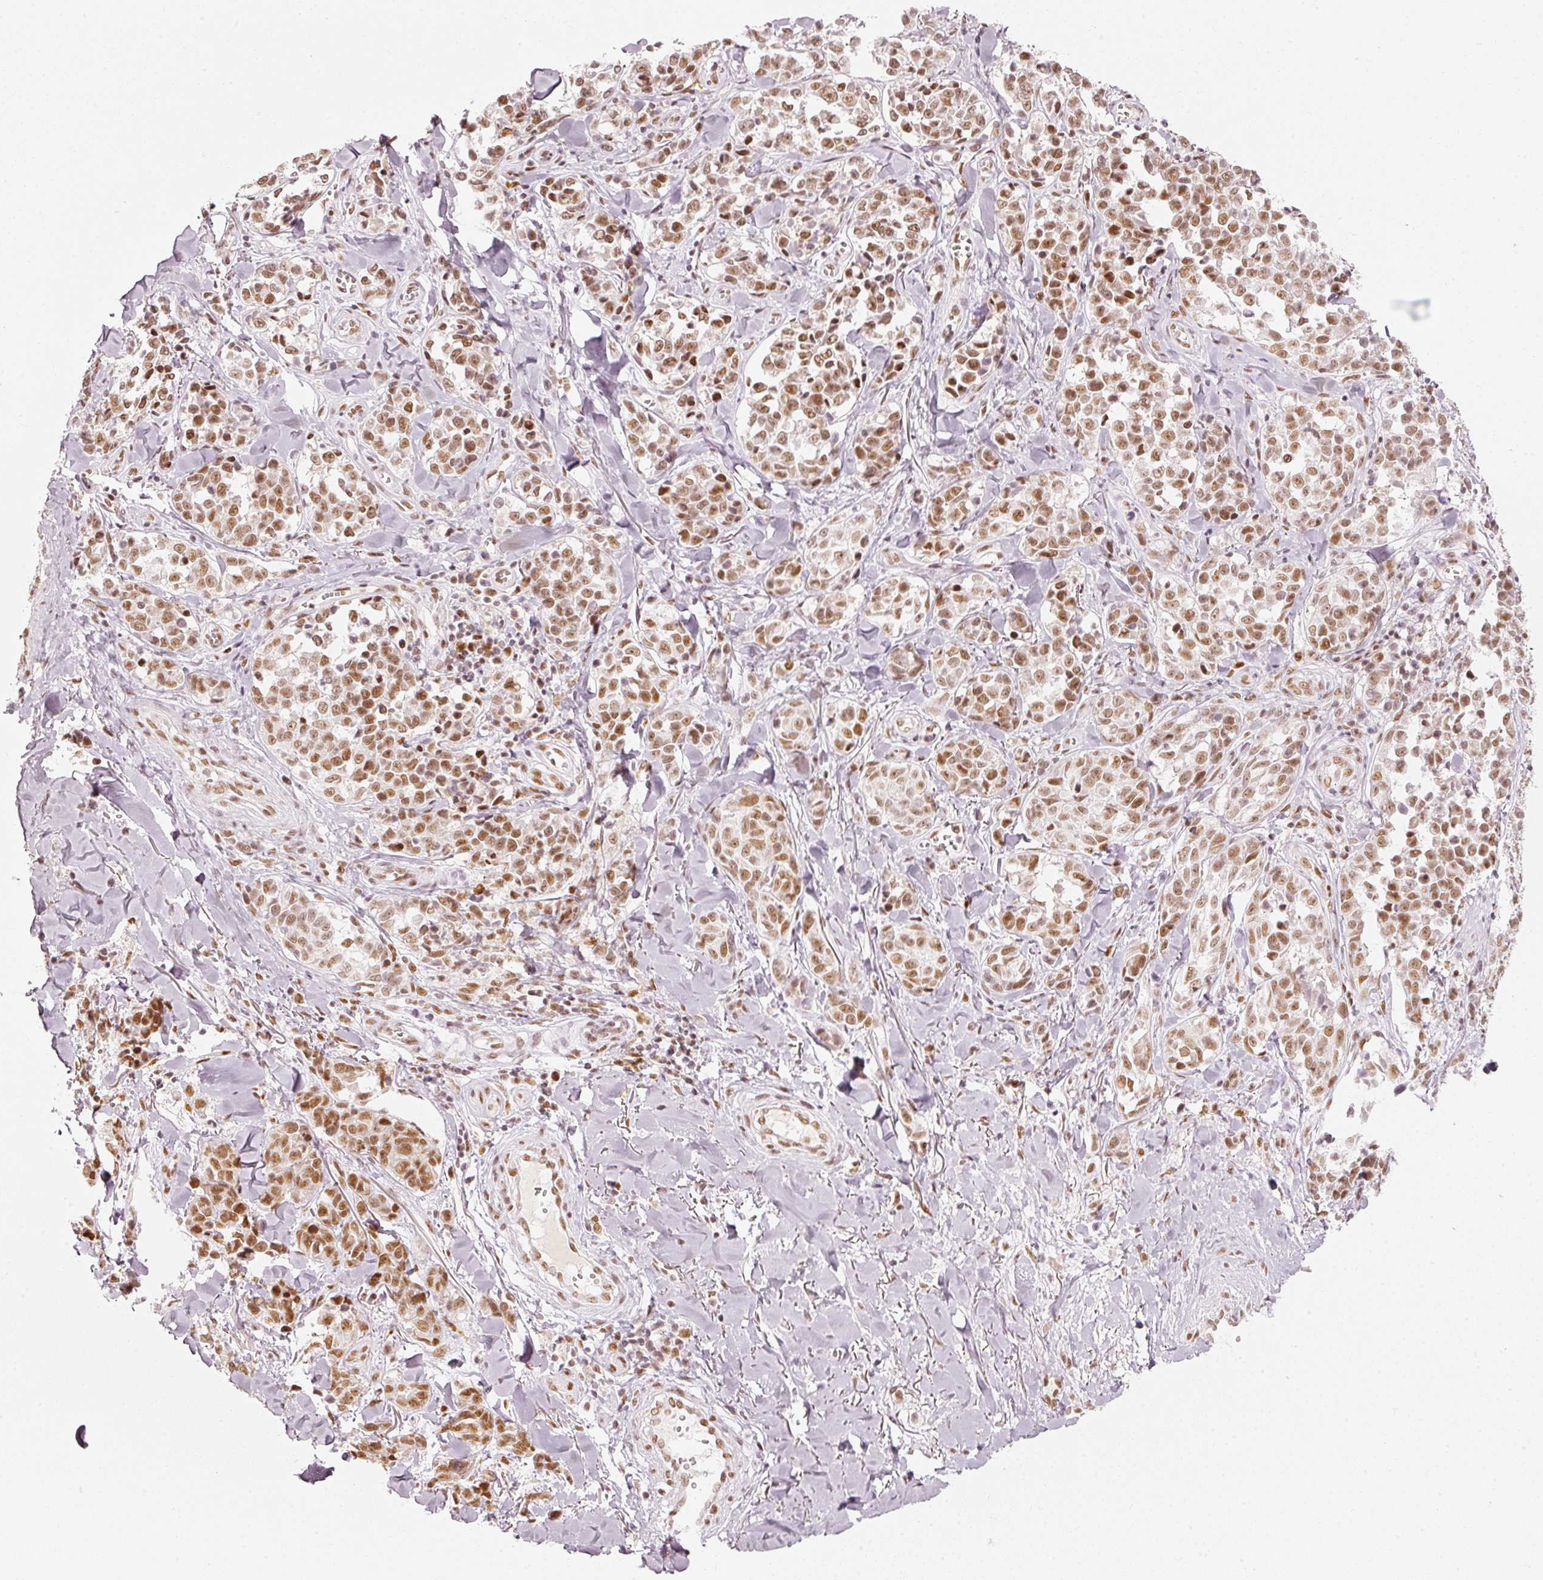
{"staining": {"intensity": "moderate", "quantity": ">75%", "location": "nuclear"}, "tissue": "melanoma", "cell_type": "Tumor cells", "image_type": "cancer", "snomed": [{"axis": "morphology", "description": "Malignant melanoma, NOS"}, {"axis": "topography", "description": "Skin"}], "caption": "Melanoma was stained to show a protein in brown. There is medium levels of moderate nuclear positivity in approximately >75% of tumor cells.", "gene": "PPP1R10", "patient": {"sex": "female", "age": 64}}